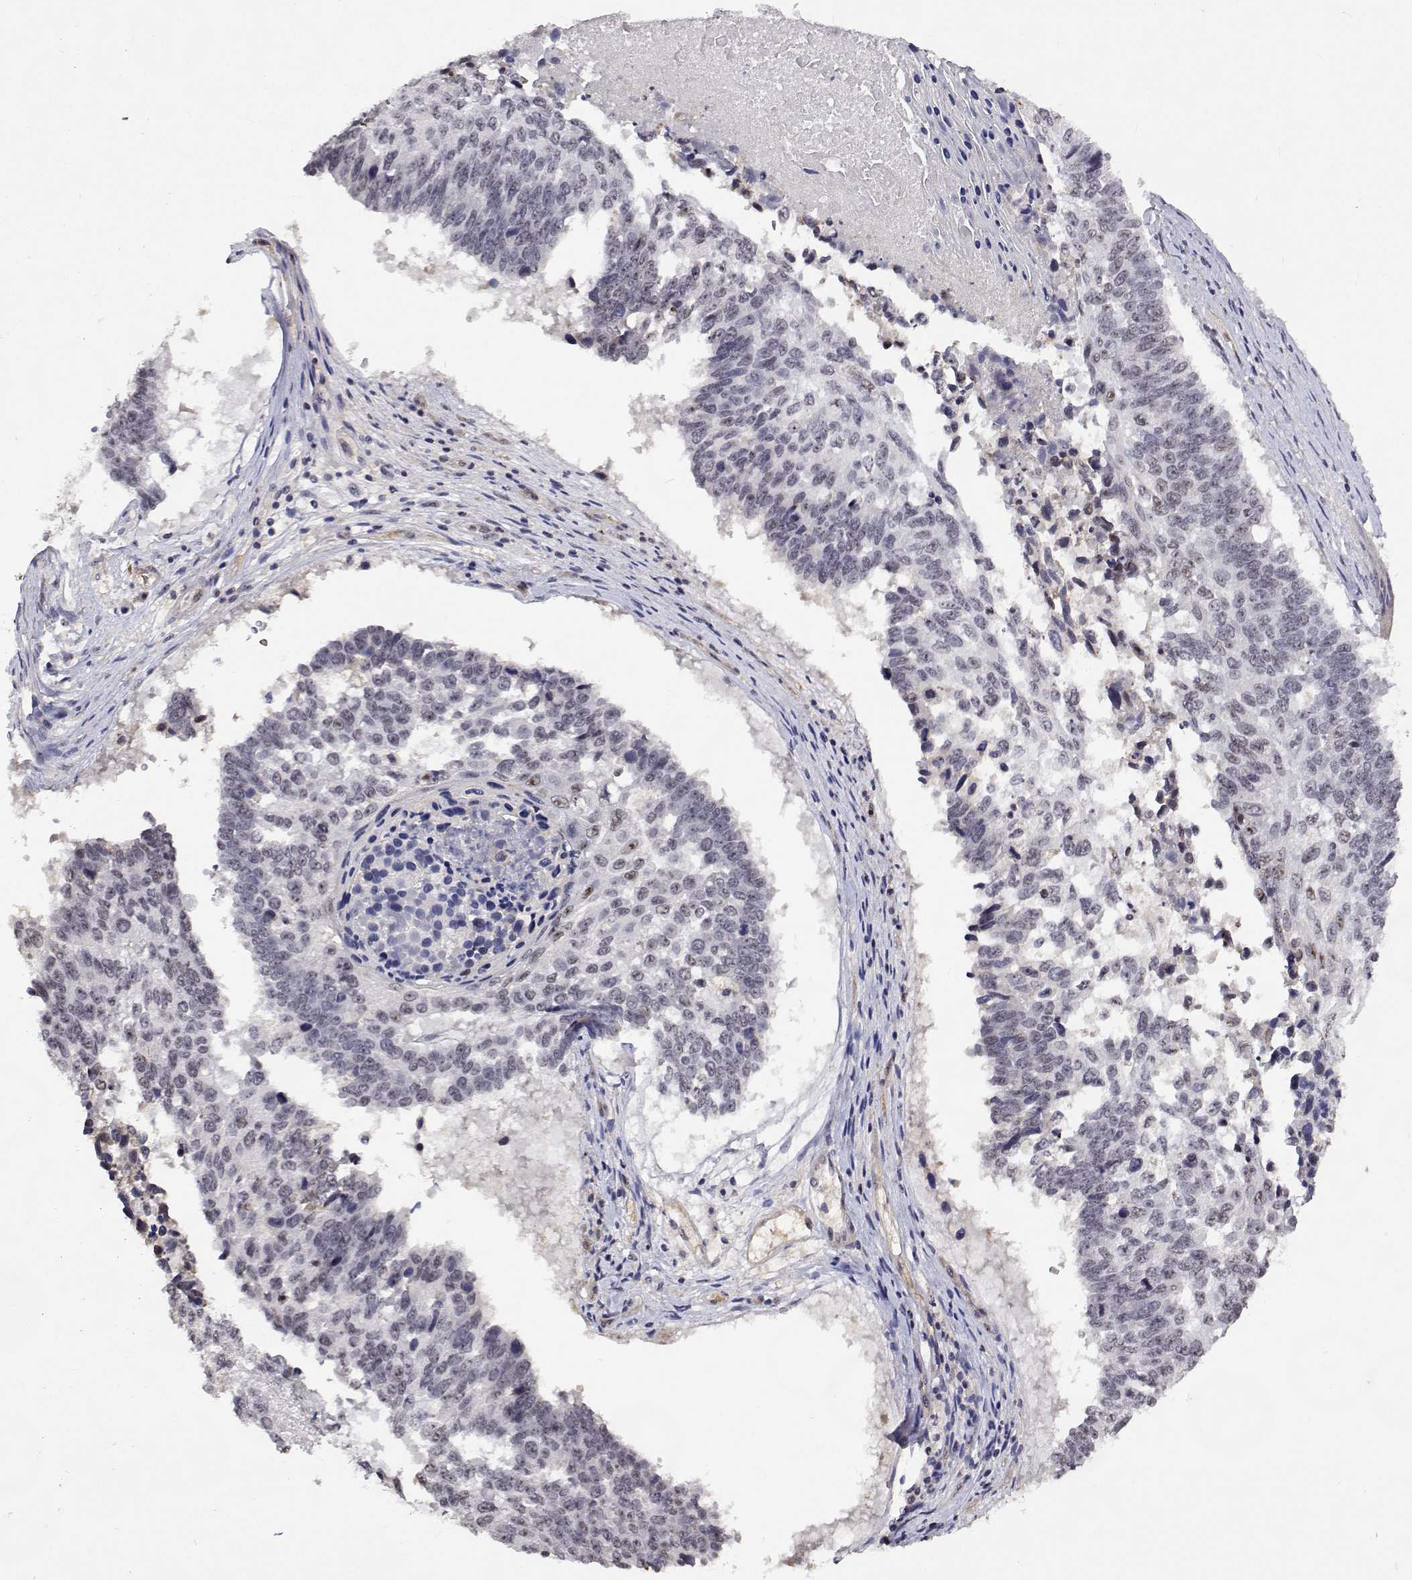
{"staining": {"intensity": "negative", "quantity": "none", "location": "none"}, "tissue": "lung cancer", "cell_type": "Tumor cells", "image_type": "cancer", "snomed": [{"axis": "morphology", "description": "Squamous cell carcinoma, NOS"}, {"axis": "topography", "description": "Lung"}], "caption": "Micrograph shows no protein expression in tumor cells of squamous cell carcinoma (lung) tissue. Nuclei are stained in blue.", "gene": "NHP2", "patient": {"sex": "male", "age": 73}}